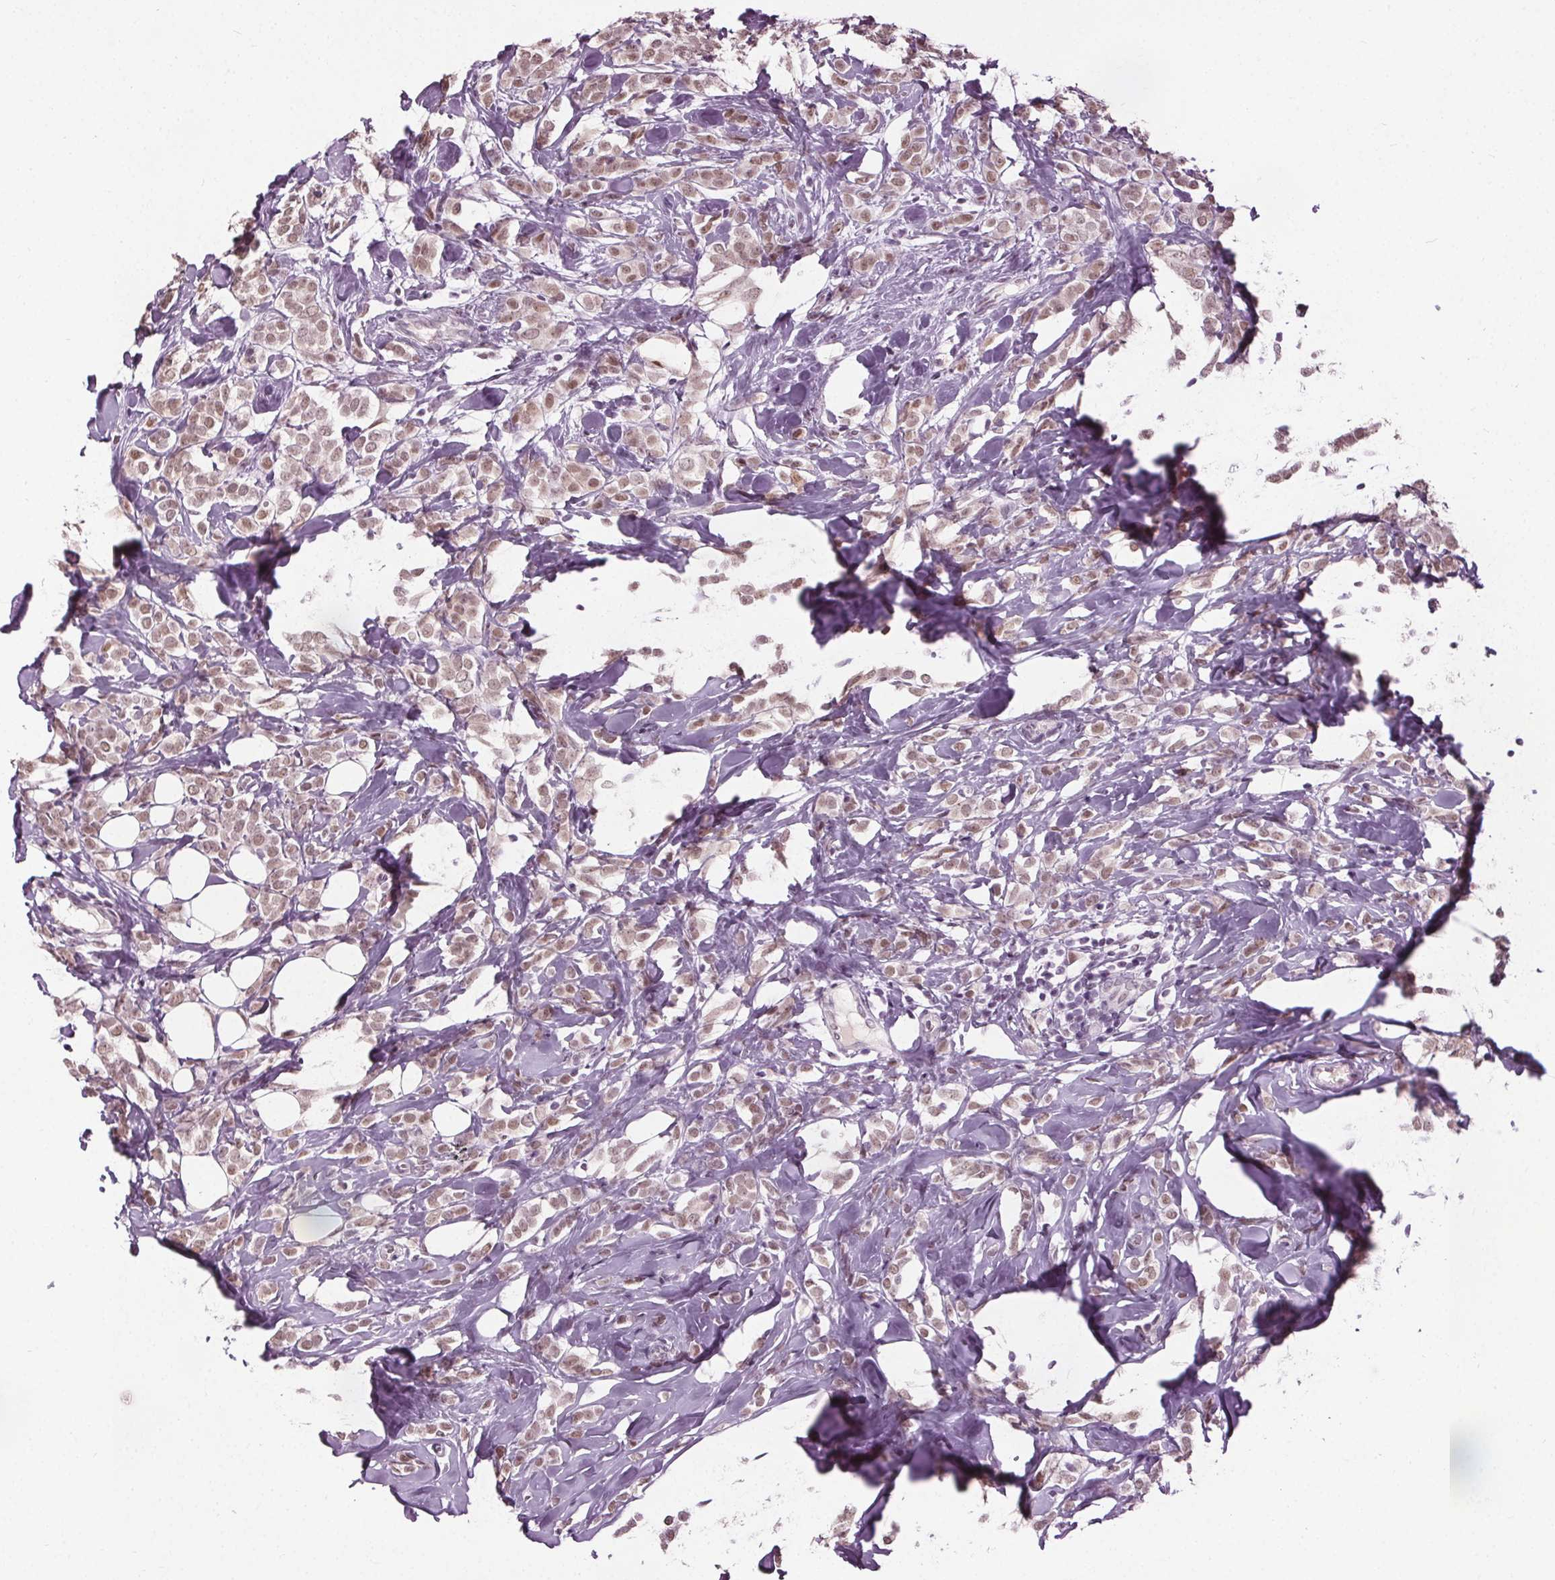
{"staining": {"intensity": "weak", "quantity": ">75%", "location": "nuclear"}, "tissue": "breast cancer", "cell_type": "Tumor cells", "image_type": "cancer", "snomed": [{"axis": "morphology", "description": "Lobular carcinoma"}, {"axis": "topography", "description": "Breast"}], "caption": "Breast cancer (lobular carcinoma) stained for a protein reveals weak nuclear positivity in tumor cells. The staining was performed using DAB (3,3'-diaminobenzidine) to visualize the protein expression in brown, while the nuclei were stained in blue with hematoxylin (Magnification: 20x).", "gene": "IWS1", "patient": {"sex": "female", "age": 49}}